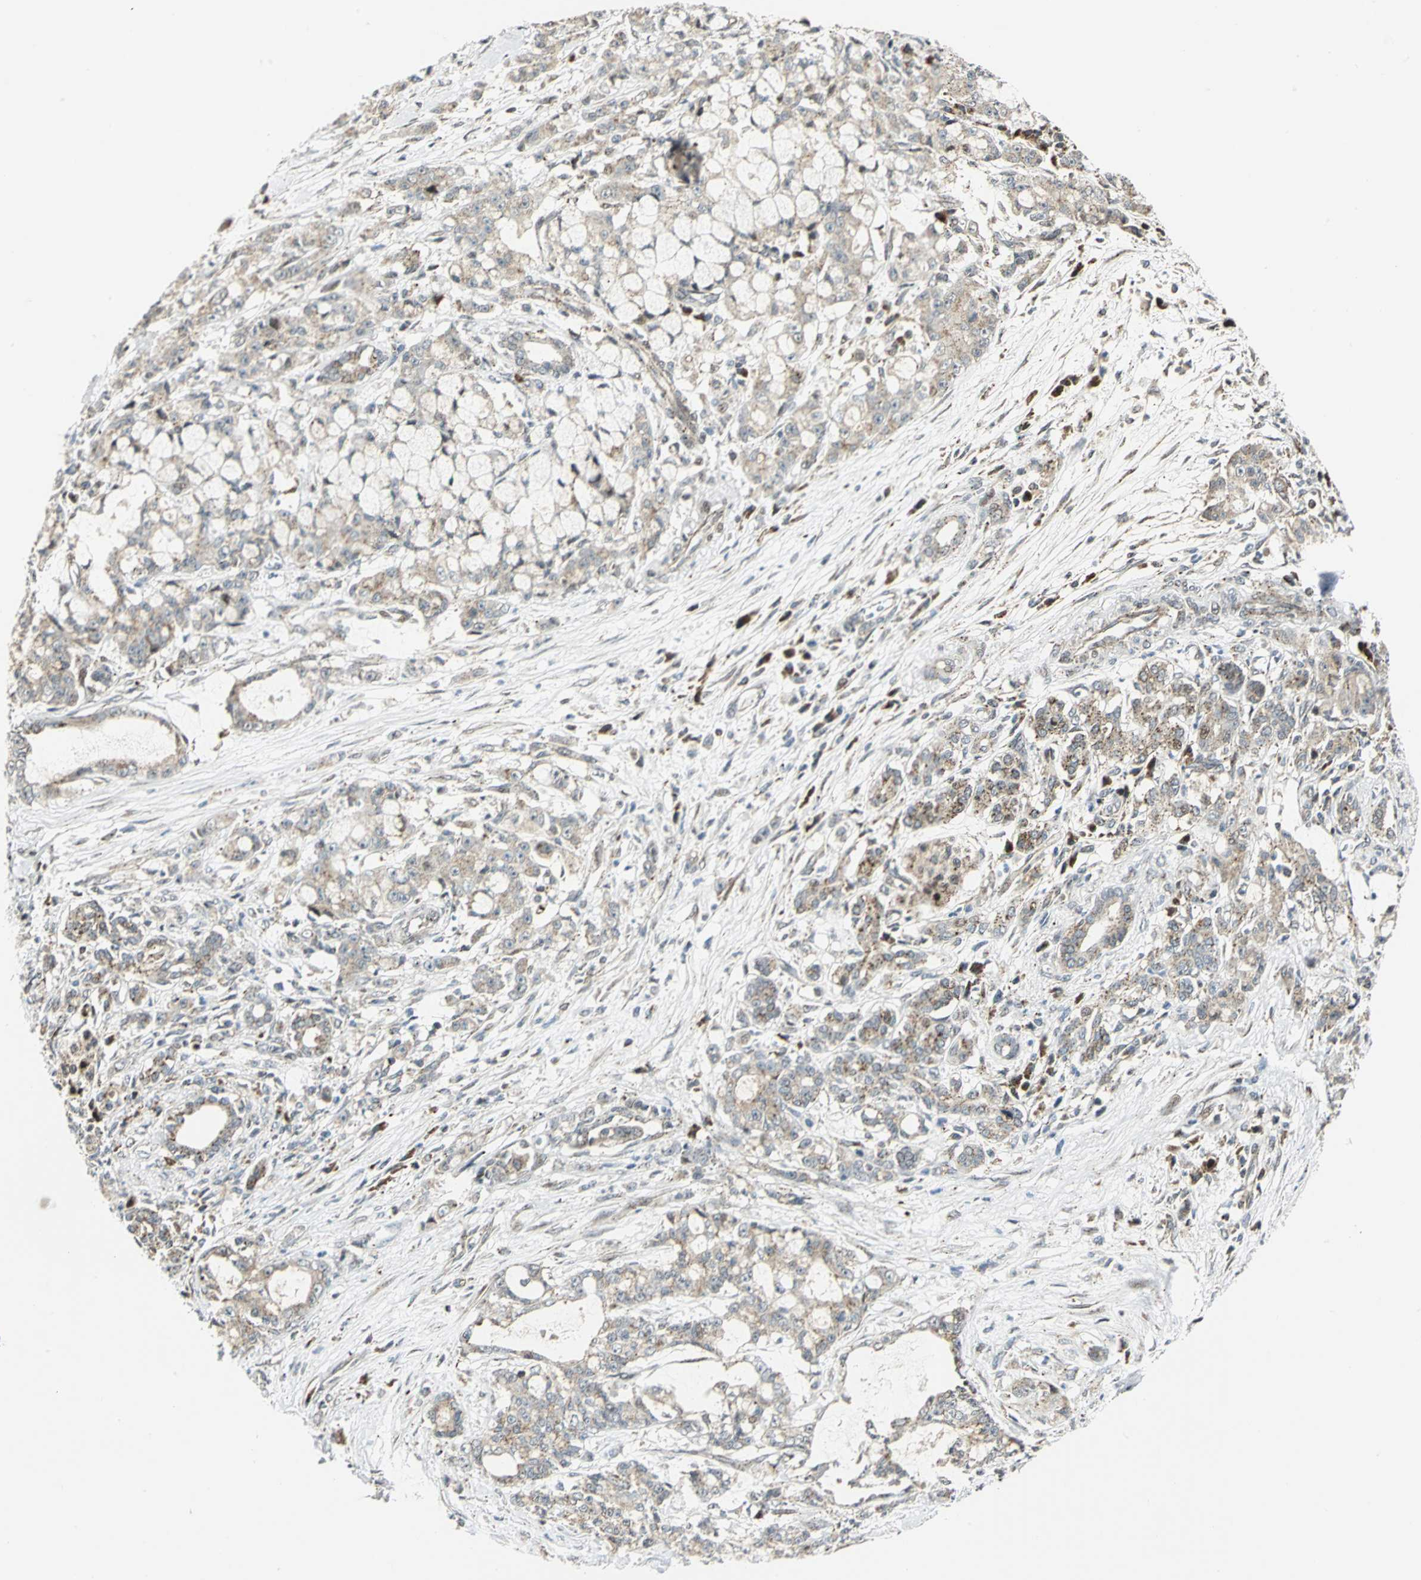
{"staining": {"intensity": "weak", "quantity": ">75%", "location": "cytoplasmic/membranous"}, "tissue": "pancreatic cancer", "cell_type": "Tumor cells", "image_type": "cancer", "snomed": [{"axis": "morphology", "description": "Adenocarcinoma, NOS"}, {"axis": "topography", "description": "Pancreas"}], "caption": "About >75% of tumor cells in human adenocarcinoma (pancreatic) exhibit weak cytoplasmic/membranous protein staining as visualized by brown immunohistochemical staining.", "gene": "ATP6V1A", "patient": {"sex": "female", "age": 73}}